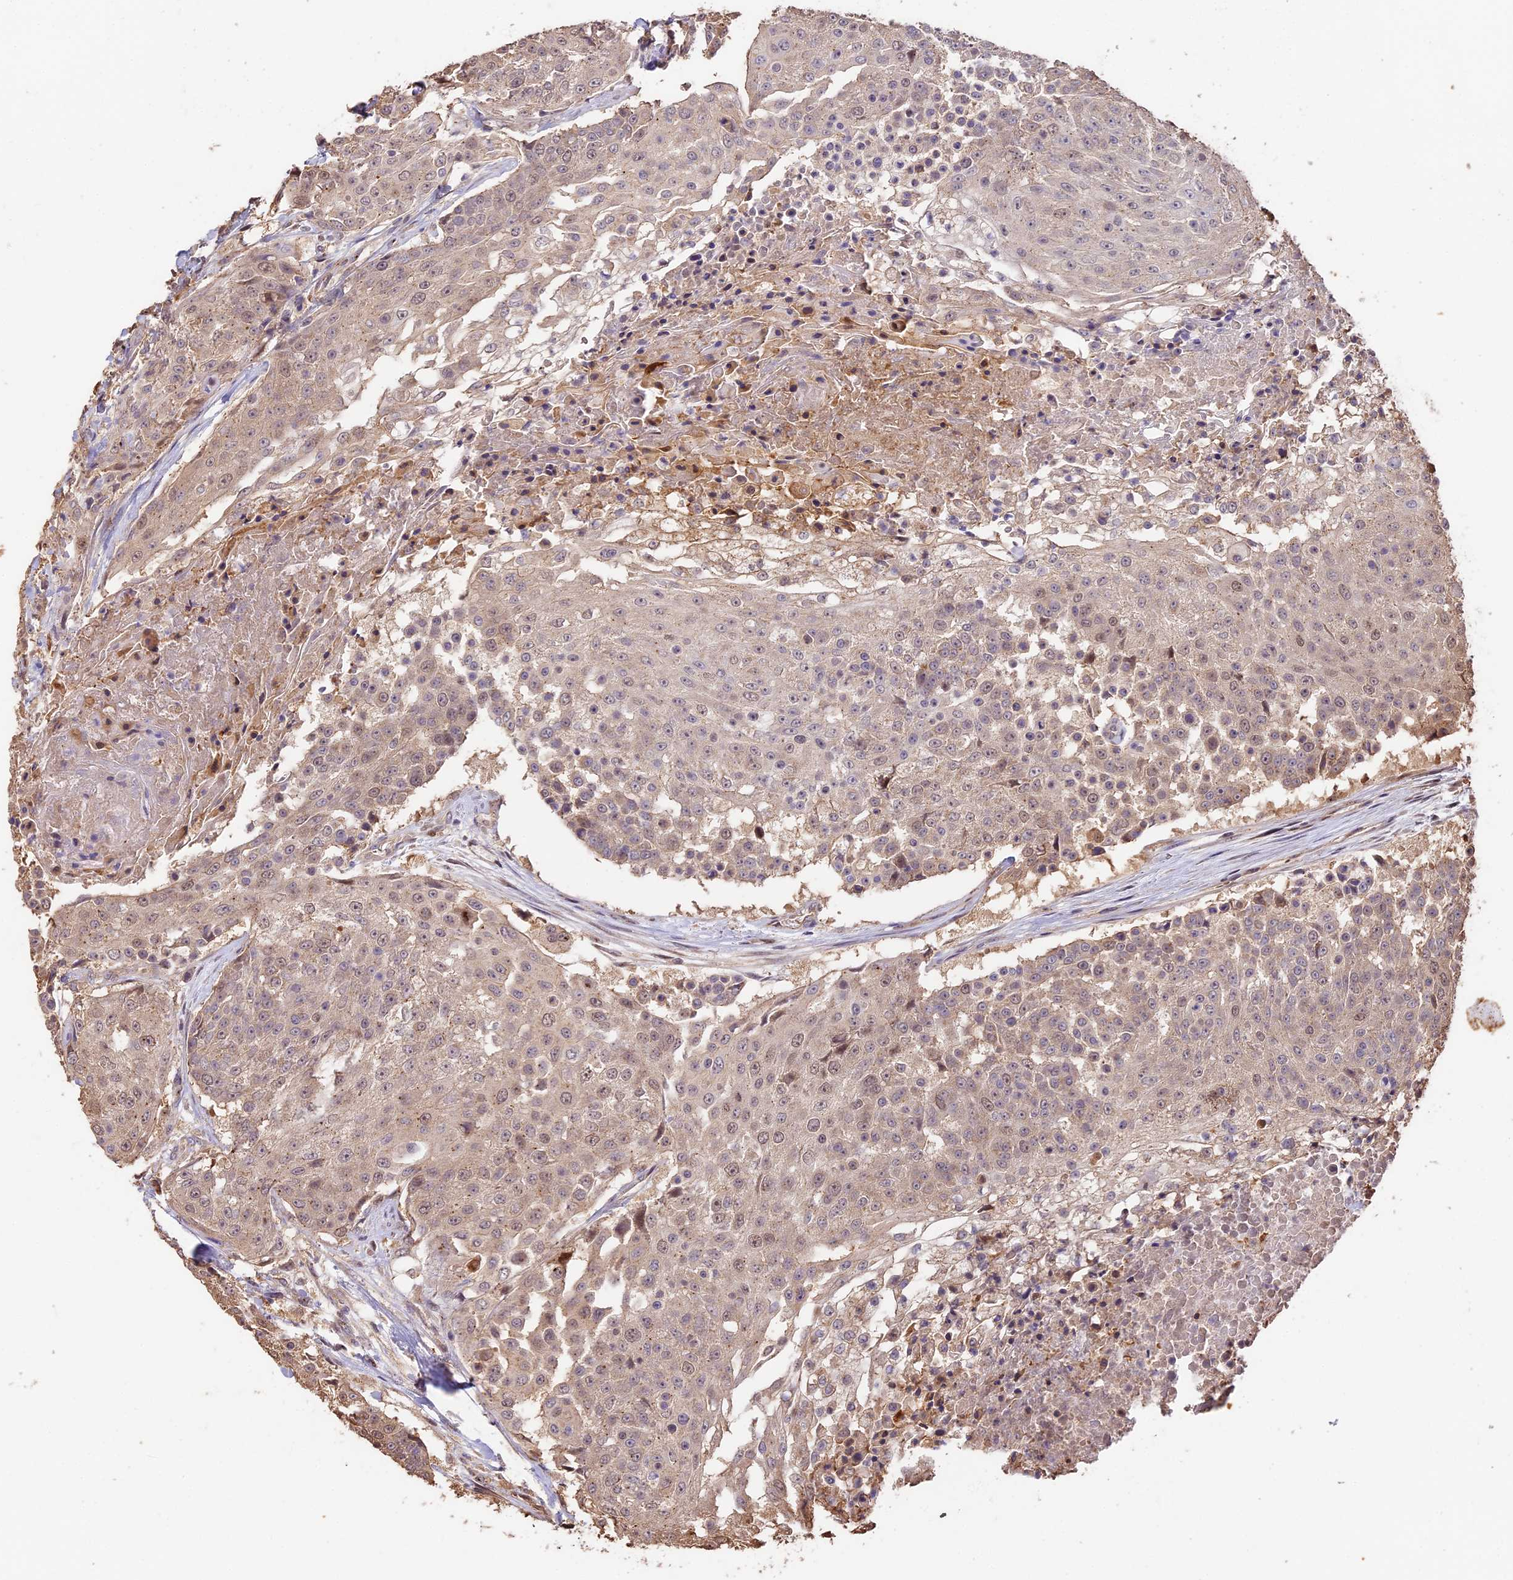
{"staining": {"intensity": "weak", "quantity": "<25%", "location": "cytoplasmic/membranous,nuclear"}, "tissue": "urothelial cancer", "cell_type": "Tumor cells", "image_type": "cancer", "snomed": [{"axis": "morphology", "description": "Urothelial carcinoma, High grade"}, {"axis": "topography", "description": "Urinary bladder"}], "caption": "Urothelial carcinoma (high-grade) stained for a protein using immunohistochemistry exhibits no staining tumor cells.", "gene": "PPP1R37", "patient": {"sex": "female", "age": 63}}